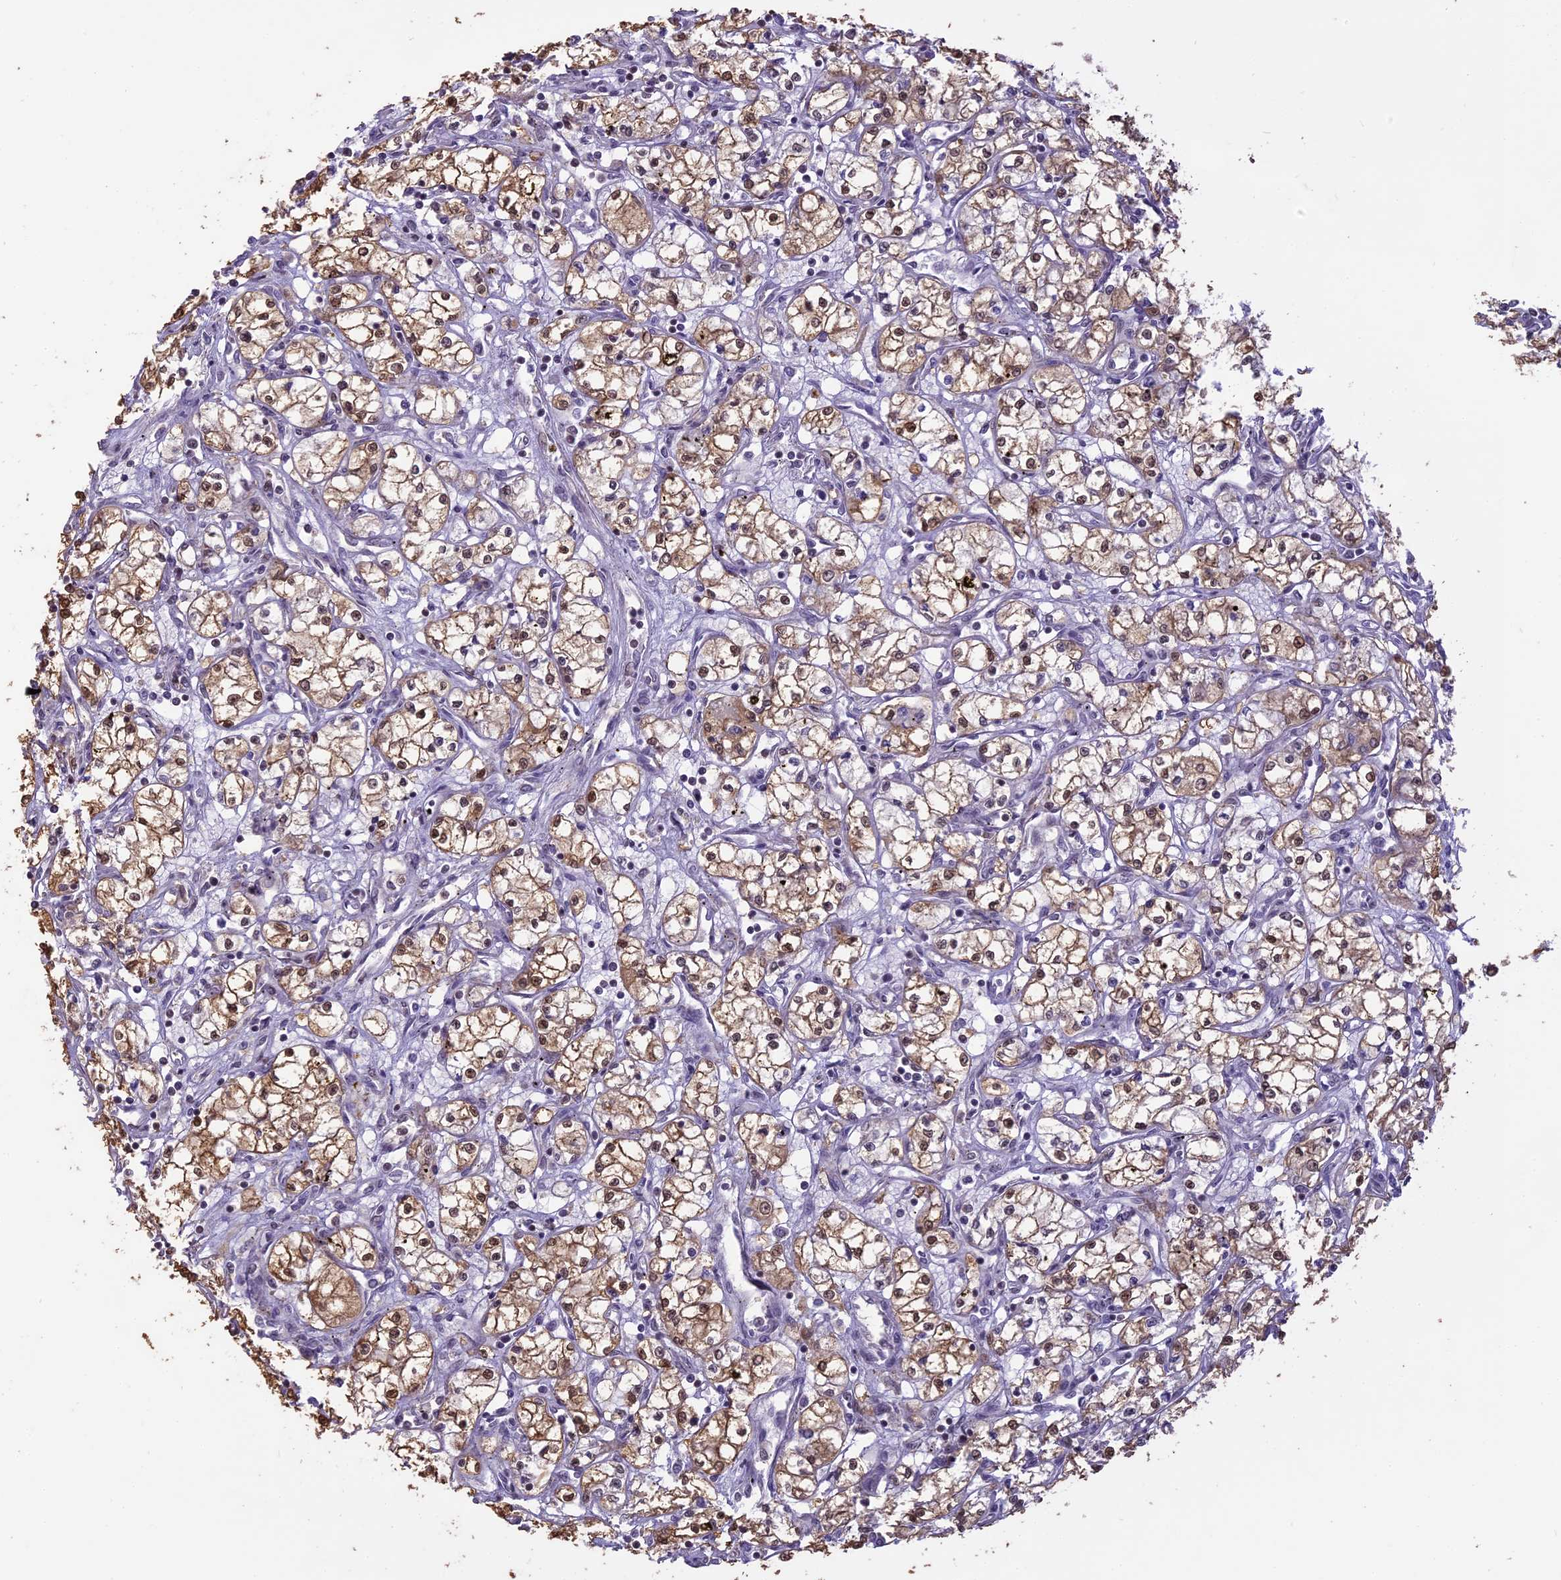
{"staining": {"intensity": "moderate", "quantity": ">75%", "location": "cytoplasmic/membranous,nuclear"}, "tissue": "renal cancer", "cell_type": "Tumor cells", "image_type": "cancer", "snomed": [{"axis": "morphology", "description": "Adenocarcinoma, NOS"}, {"axis": "topography", "description": "Kidney"}], "caption": "Immunohistochemistry (IHC) of human adenocarcinoma (renal) reveals medium levels of moderate cytoplasmic/membranous and nuclear positivity in about >75% of tumor cells.", "gene": "TIGD7", "patient": {"sex": "male", "age": 59}}